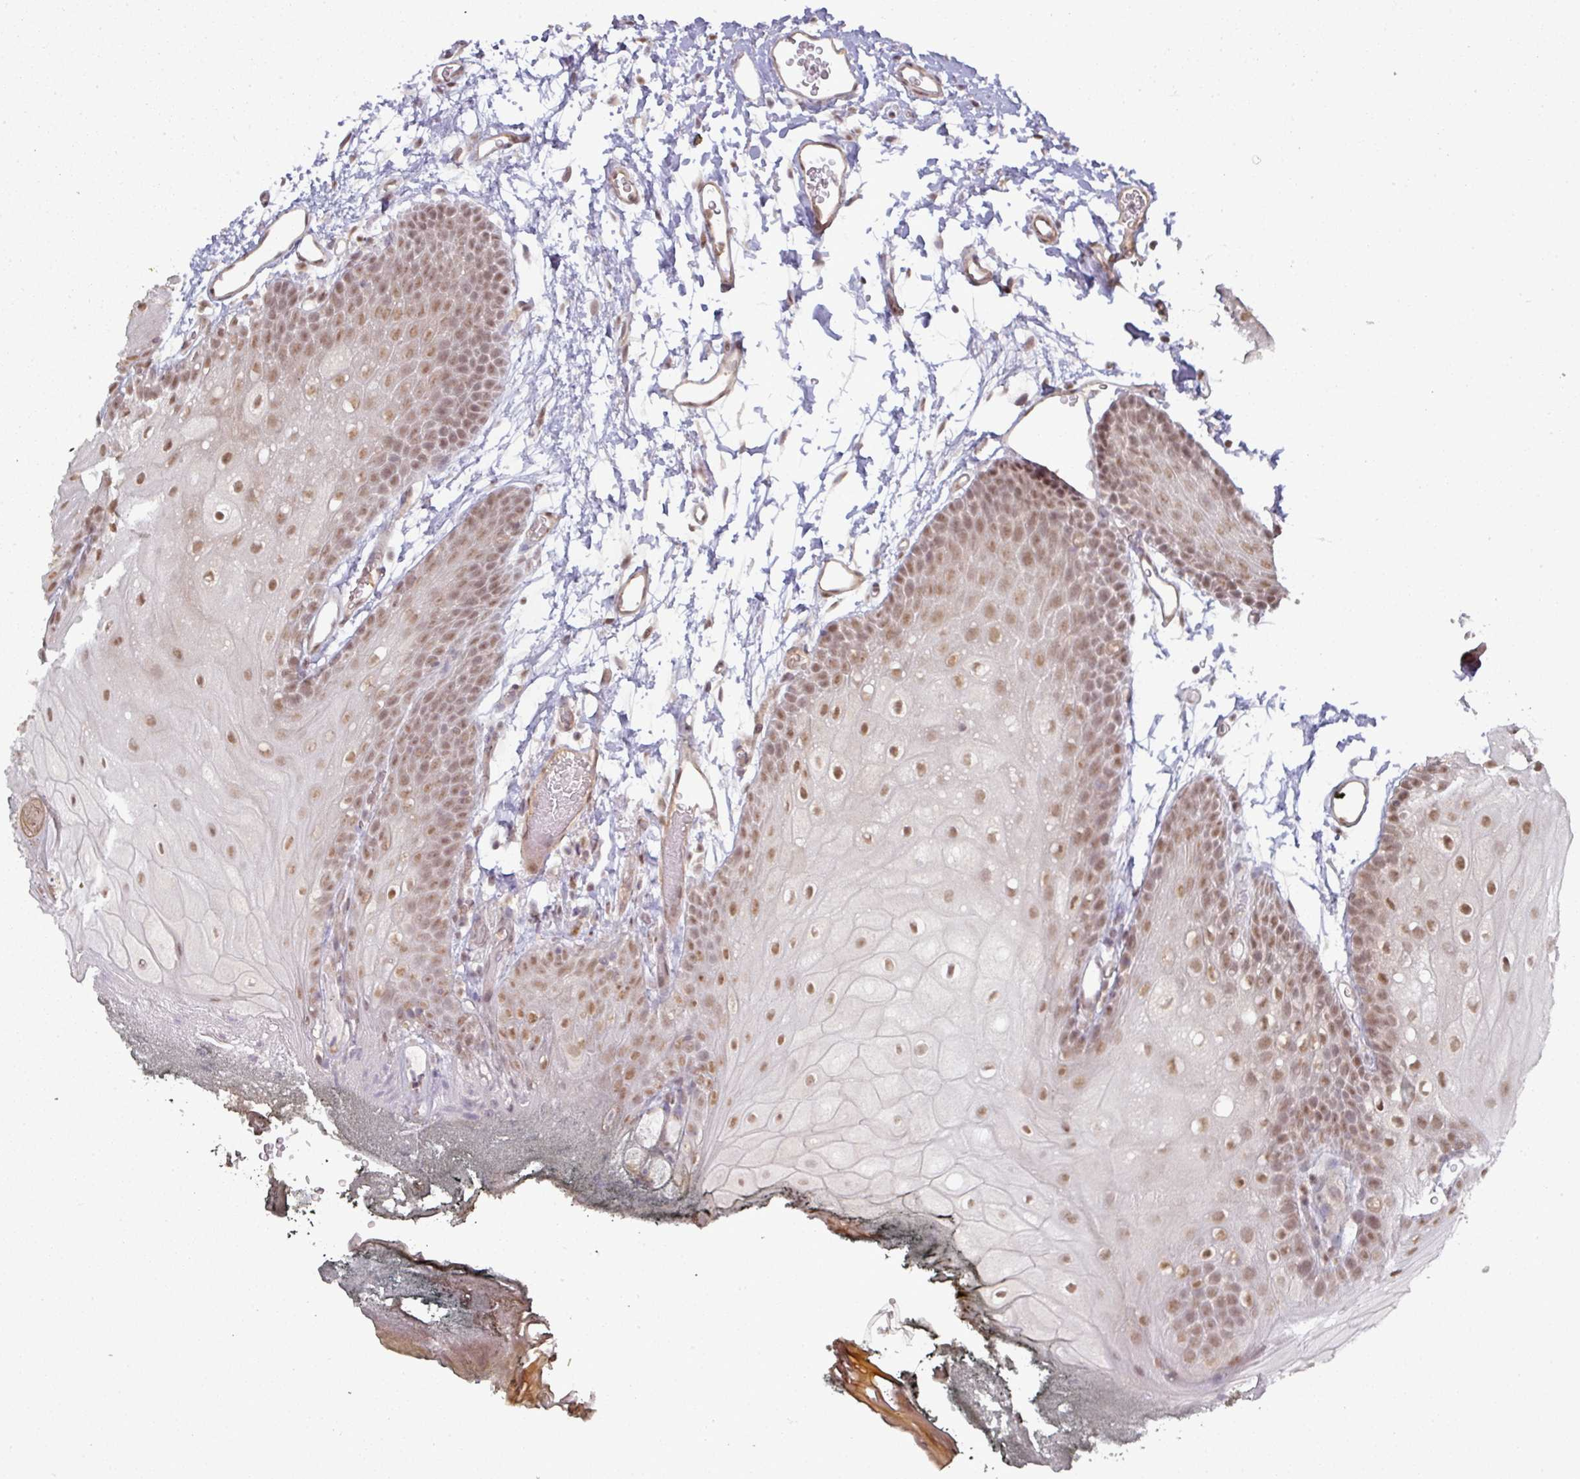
{"staining": {"intensity": "moderate", "quantity": ">75%", "location": "nuclear"}, "tissue": "oral mucosa", "cell_type": "Squamous epithelial cells", "image_type": "normal", "snomed": [{"axis": "morphology", "description": "Normal tissue, NOS"}, {"axis": "morphology", "description": "Squamous cell carcinoma, NOS"}, {"axis": "topography", "description": "Oral tissue"}, {"axis": "topography", "description": "Head-Neck"}], "caption": "Immunohistochemical staining of unremarkable oral mucosa demonstrates medium levels of moderate nuclear positivity in approximately >75% of squamous epithelial cells.", "gene": "GTF2H3", "patient": {"sex": "female", "age": 81}}